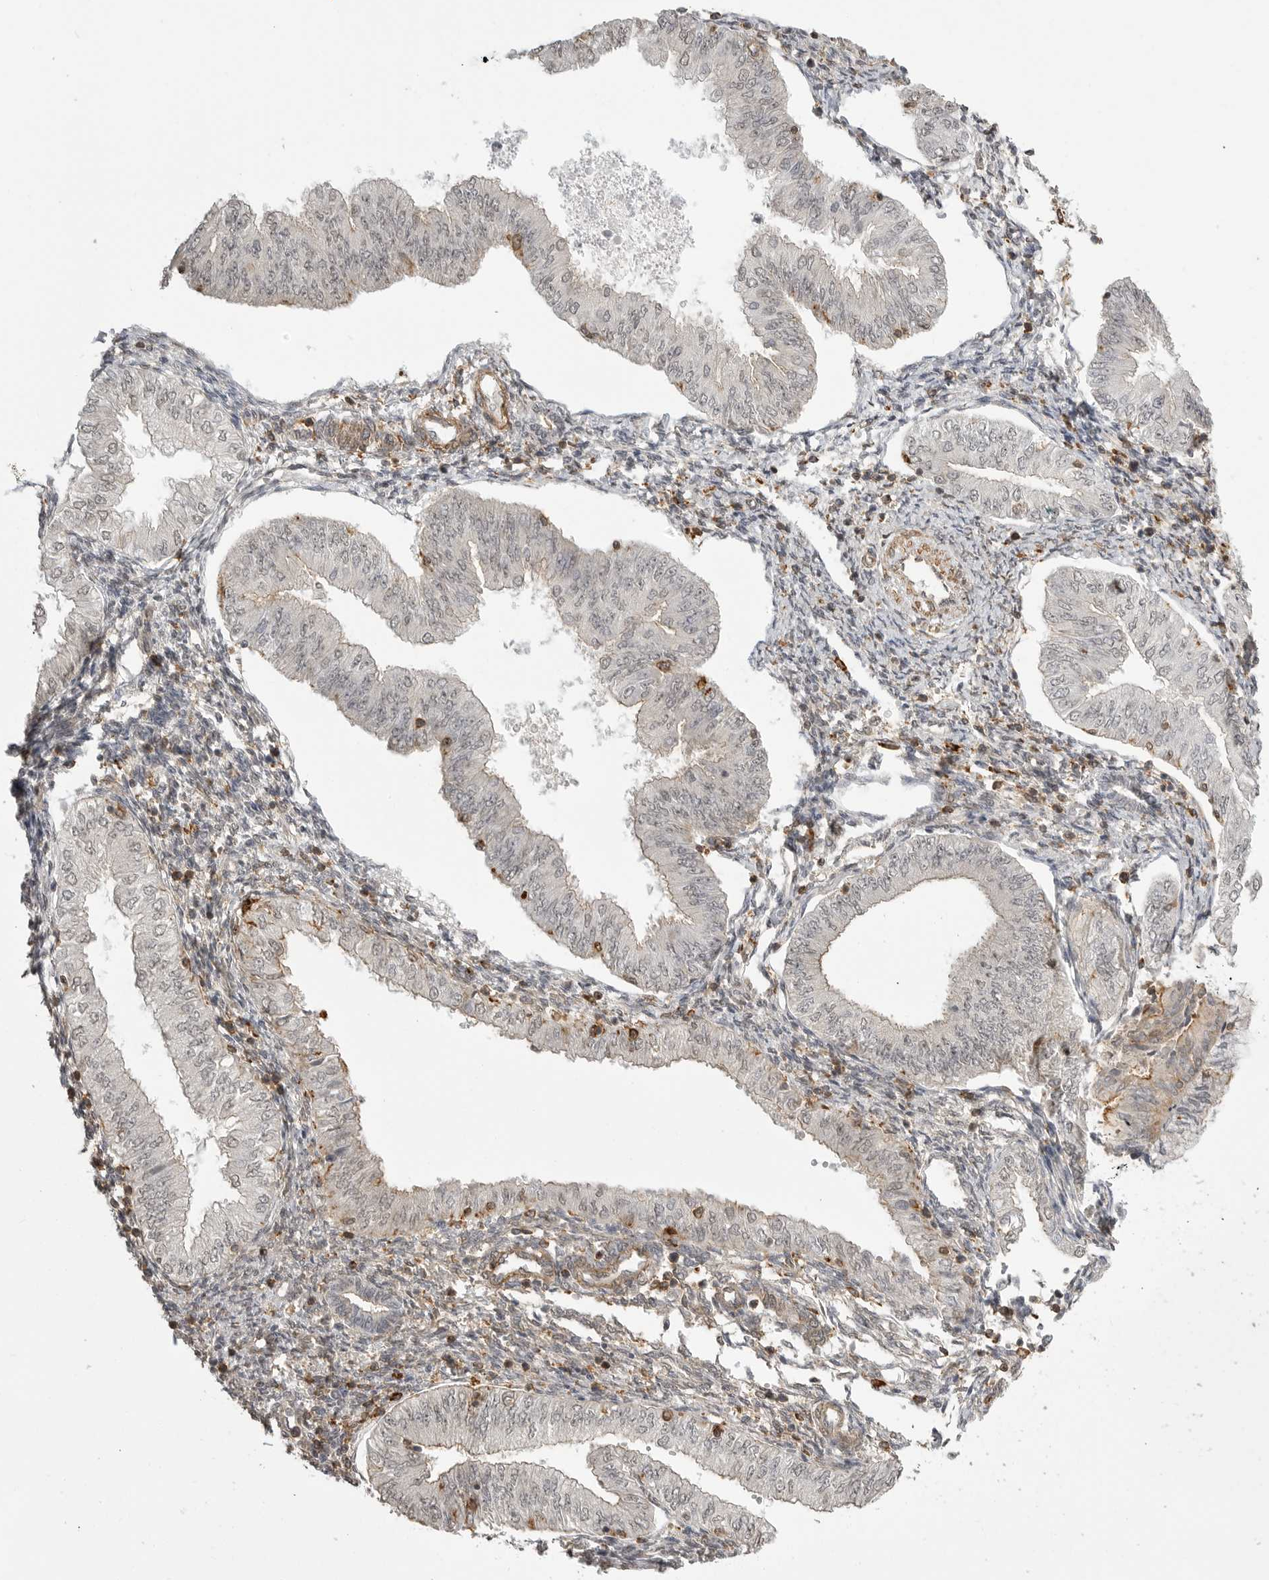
{"staining": {"intensity": "negative", "quantity": "none", "location": "none"}, "tissue": "endometrial cancer", "cell_type": "Tumor cells", "image_type": "cancer", "snomed": [{"axis": "morphology", "description": "Normal tissue, NOS"}, {"axis": "morphology", "description": "Adenocarcinoma, NOS"}, {"axis": "topography", "description": "Endometrium"}], "caption": "IHC of endometrial cancer displays no staining in tumor cells.", "gene": "GPC2", "patient": {"sex": "female", "age": 53}}